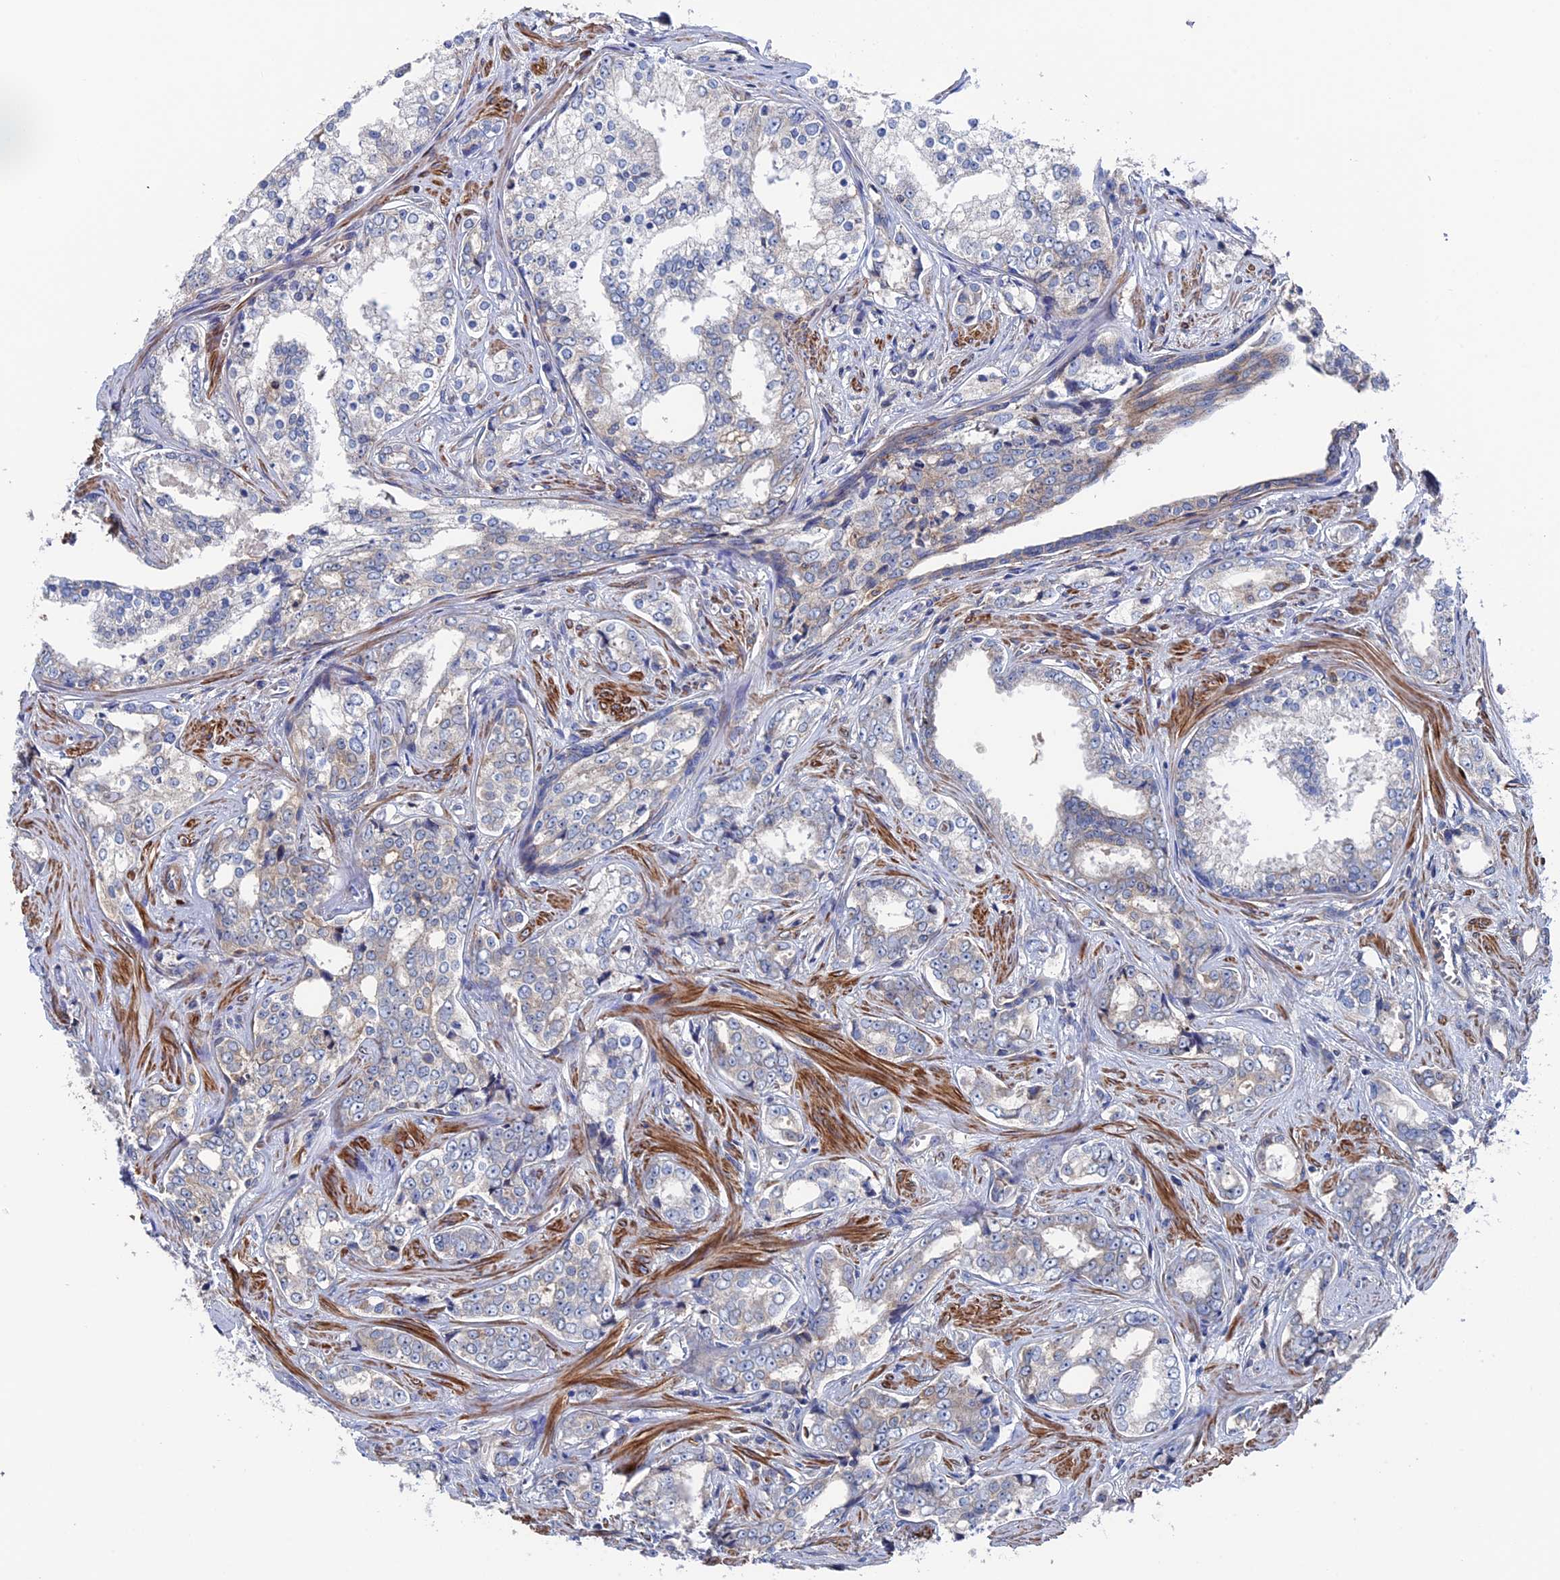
{"staining": {"intensity": "negative", "quantity": "none", "location": "none"}, "tissue": "prostate cancer", "cell_type": "Tumor cells", "image_type": "cancer", "snomed": [{"axis": "morphology", "description": "Adenocarcinoma, High grade"}, {"axis": "topography", "description": "Prostate"}], "caption": "This is a photomicrograph of immunohistochemistry (IHC) staining of adenocarcinoma (high-grade) (prostate), which shows no staining in tumor cells.", "gene": "DNAJC3", "patient": {"sex": "male", "age": 66}}